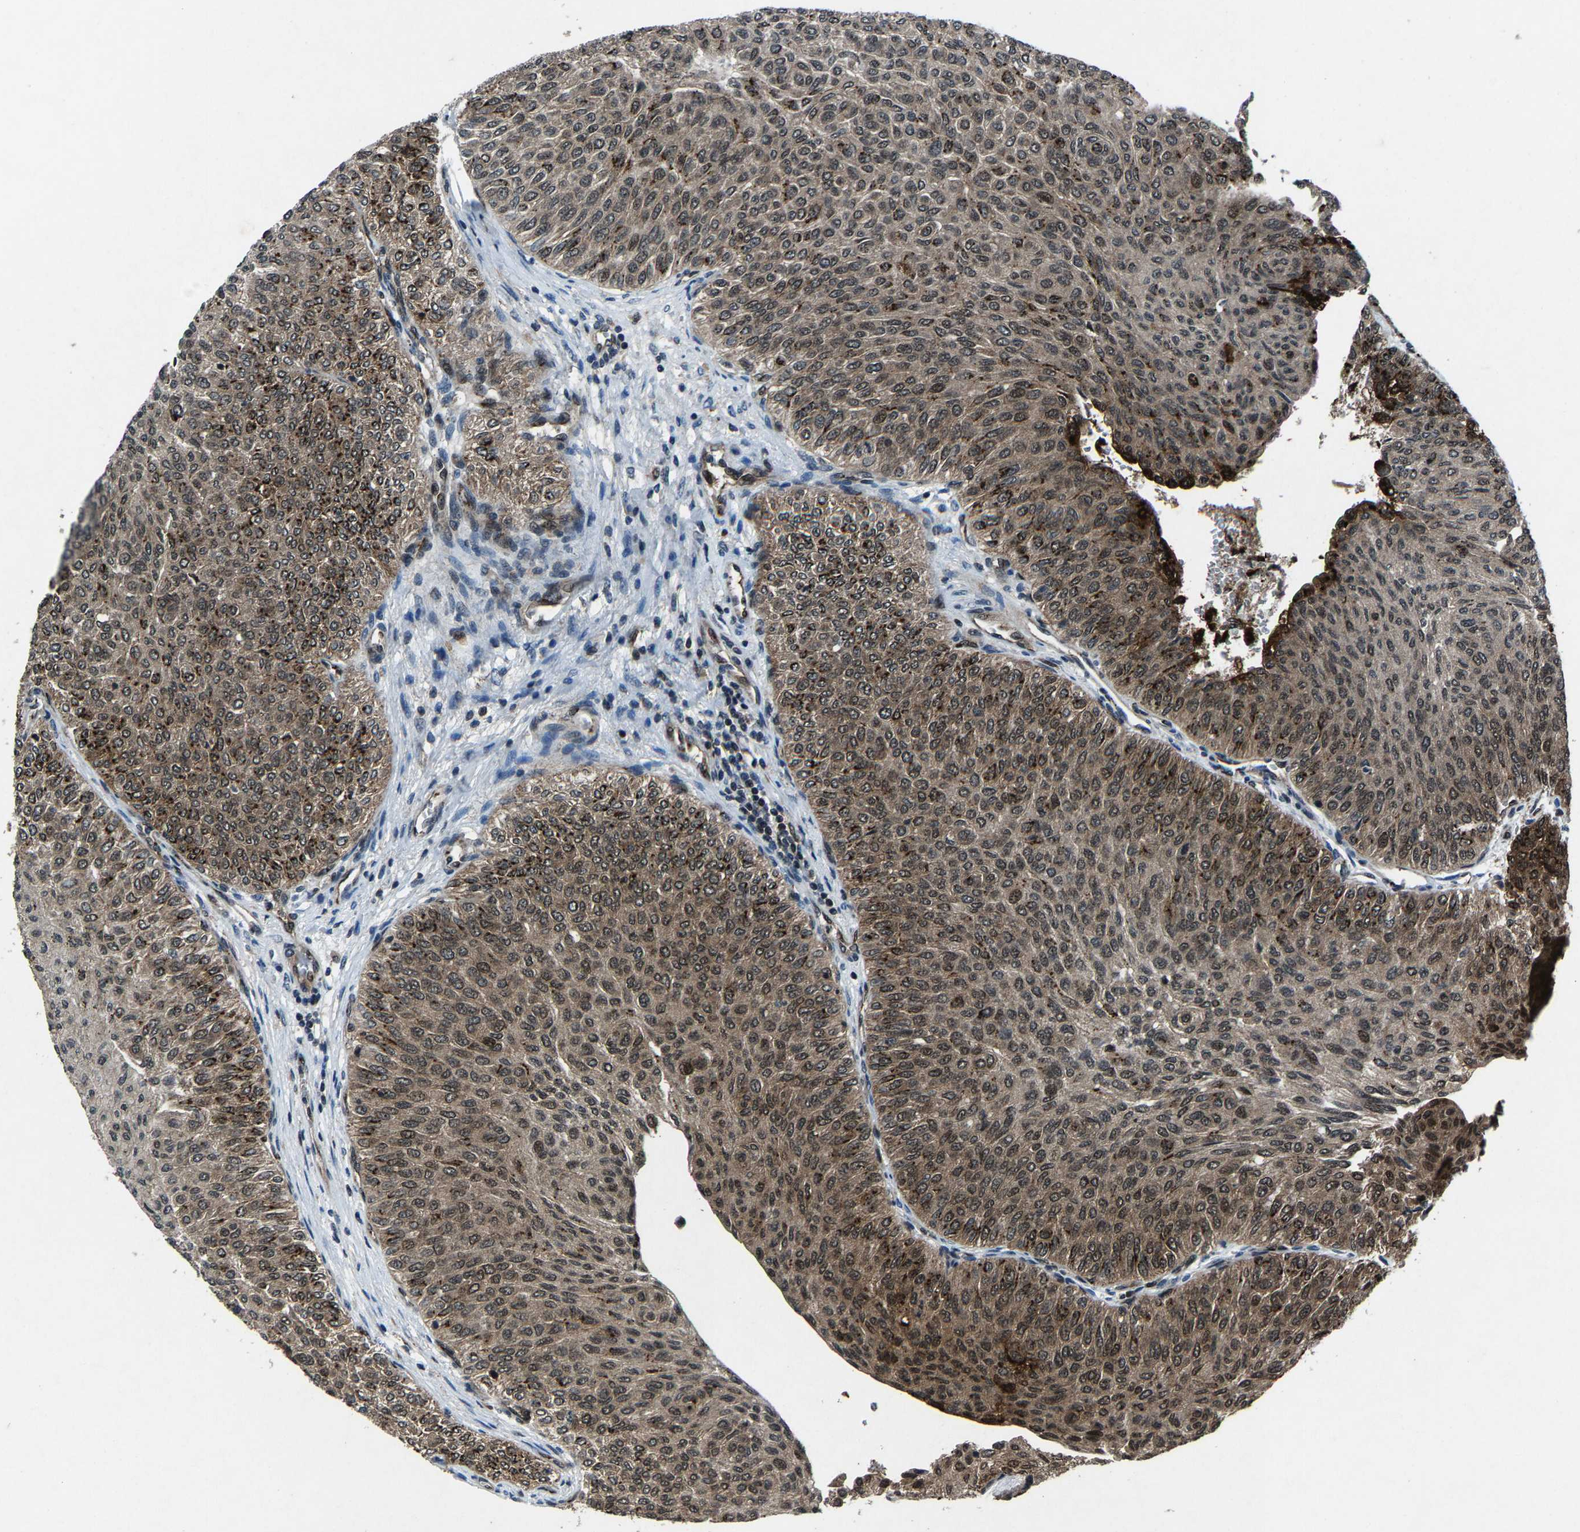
{"staining": {"intensity": "moderate", "quantity": ">75%", "location": "cytoplasmic/membranous,nuclear"}, "tissue": "urothelial cancer", "cell_type": "Tumor cells", "image_type": "cancer", "snomed": [{"axis": "morphology", "description": "Urothelial carcinoma, Low grade"}, {"axis": "topography", "description": "Urinary bladder"}], "caption": "Immunohistochemistry (IHC) of urothelial cancer exhibits medium levels of moderate cytoplasmic/membranous and nuclear staining in approximately >75% of tumor cells.", "gene": "ATXN3", "patient": {"sex": "male", "age": 78}}